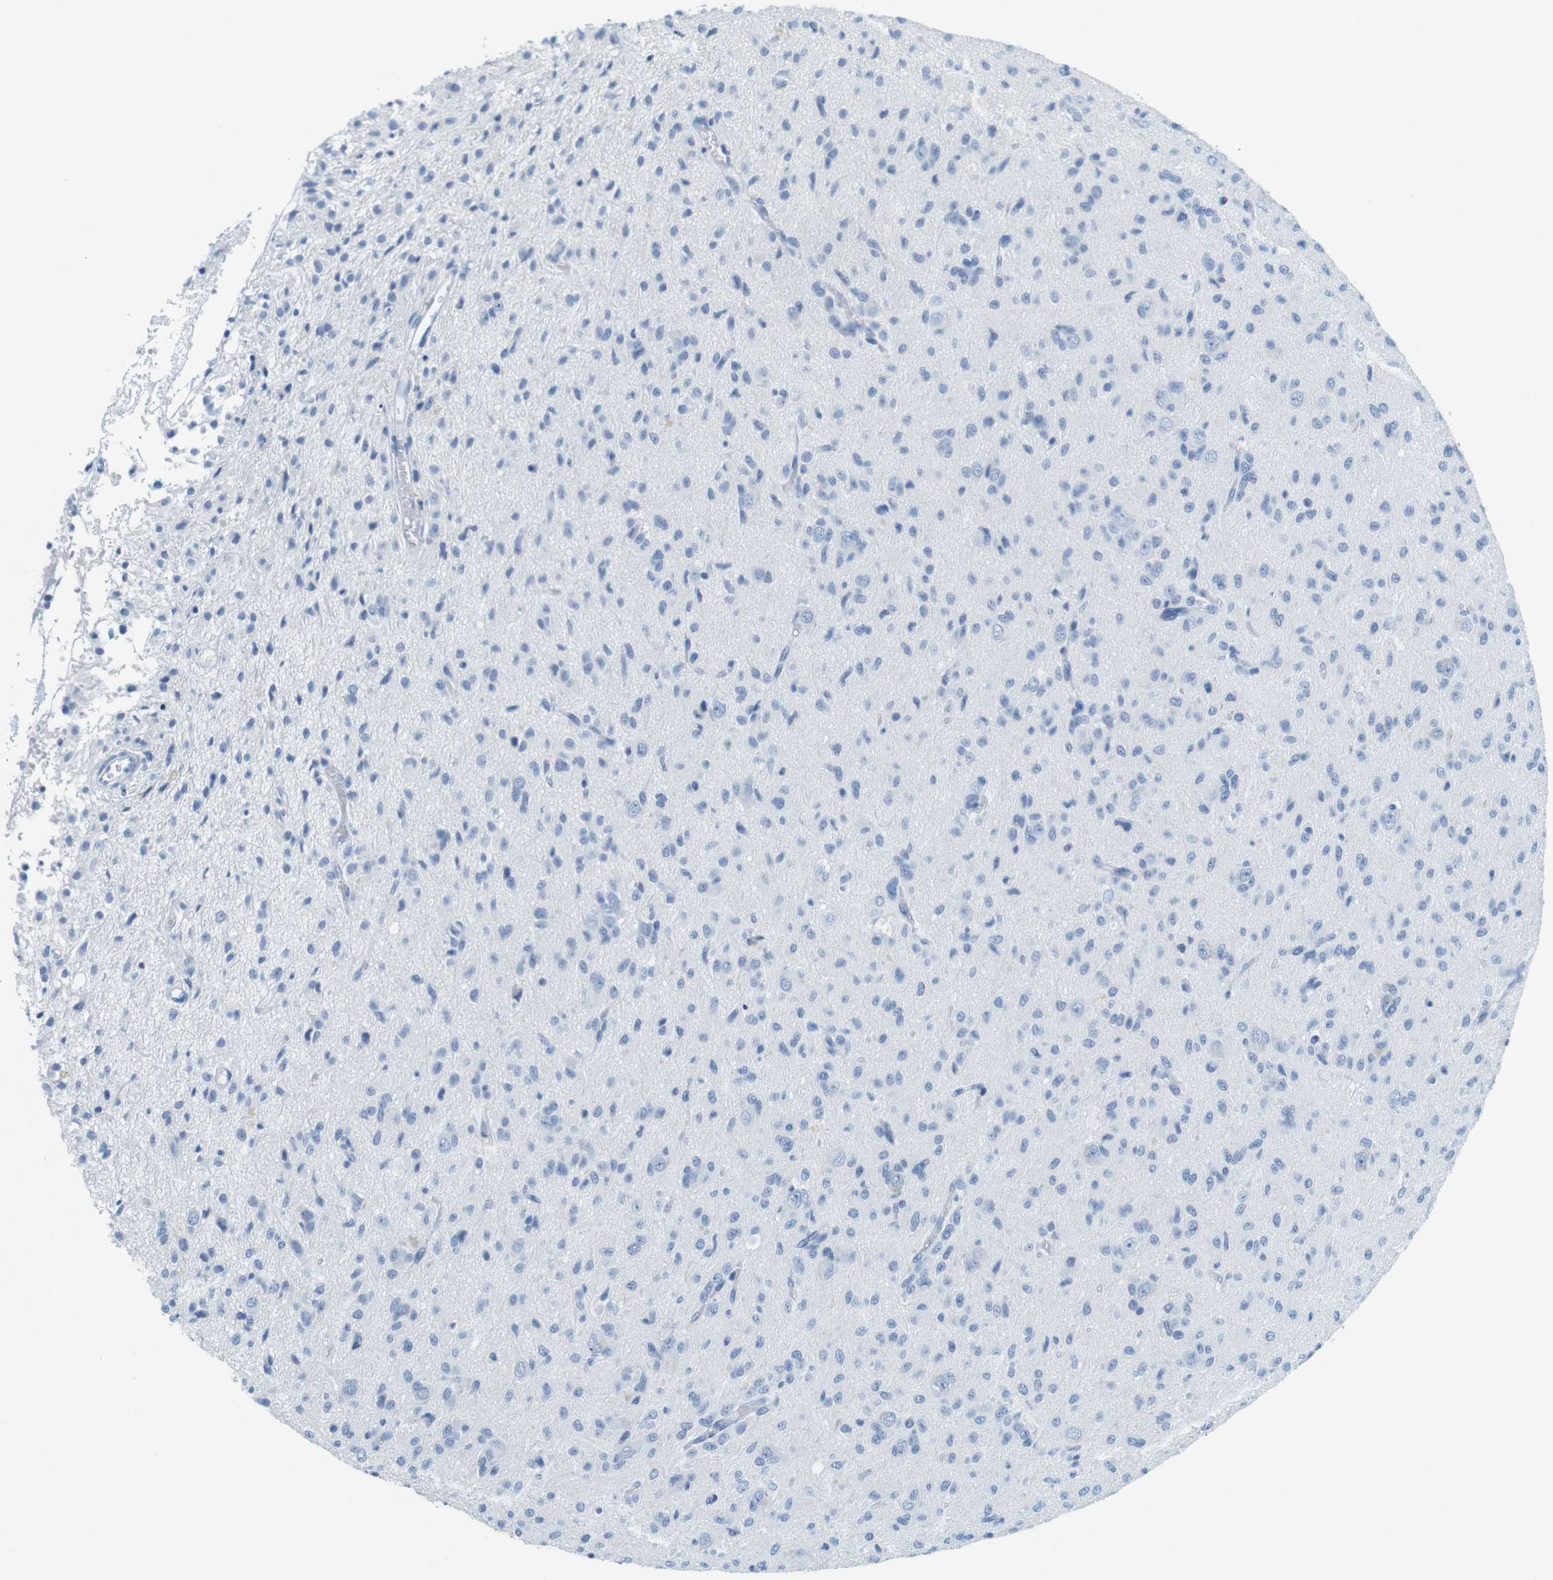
{"staining": {"intensity": "negative", "quantity": "none", "location": "none"}, "tissue": "glioma", "cell_type": "Tumor cells", "image_type": "cancer", "snomed": [{"axis": "morphology", "description": "Glioma, malignant, High grade"}, {"axis": "topography", "description": "Brain"}], "caption": "This is an immunohistochemistry image of glioma. There is no staining in tumor cells.", "gene": "CYP2C9", "patient": {"sex": "female", "age": 59}}